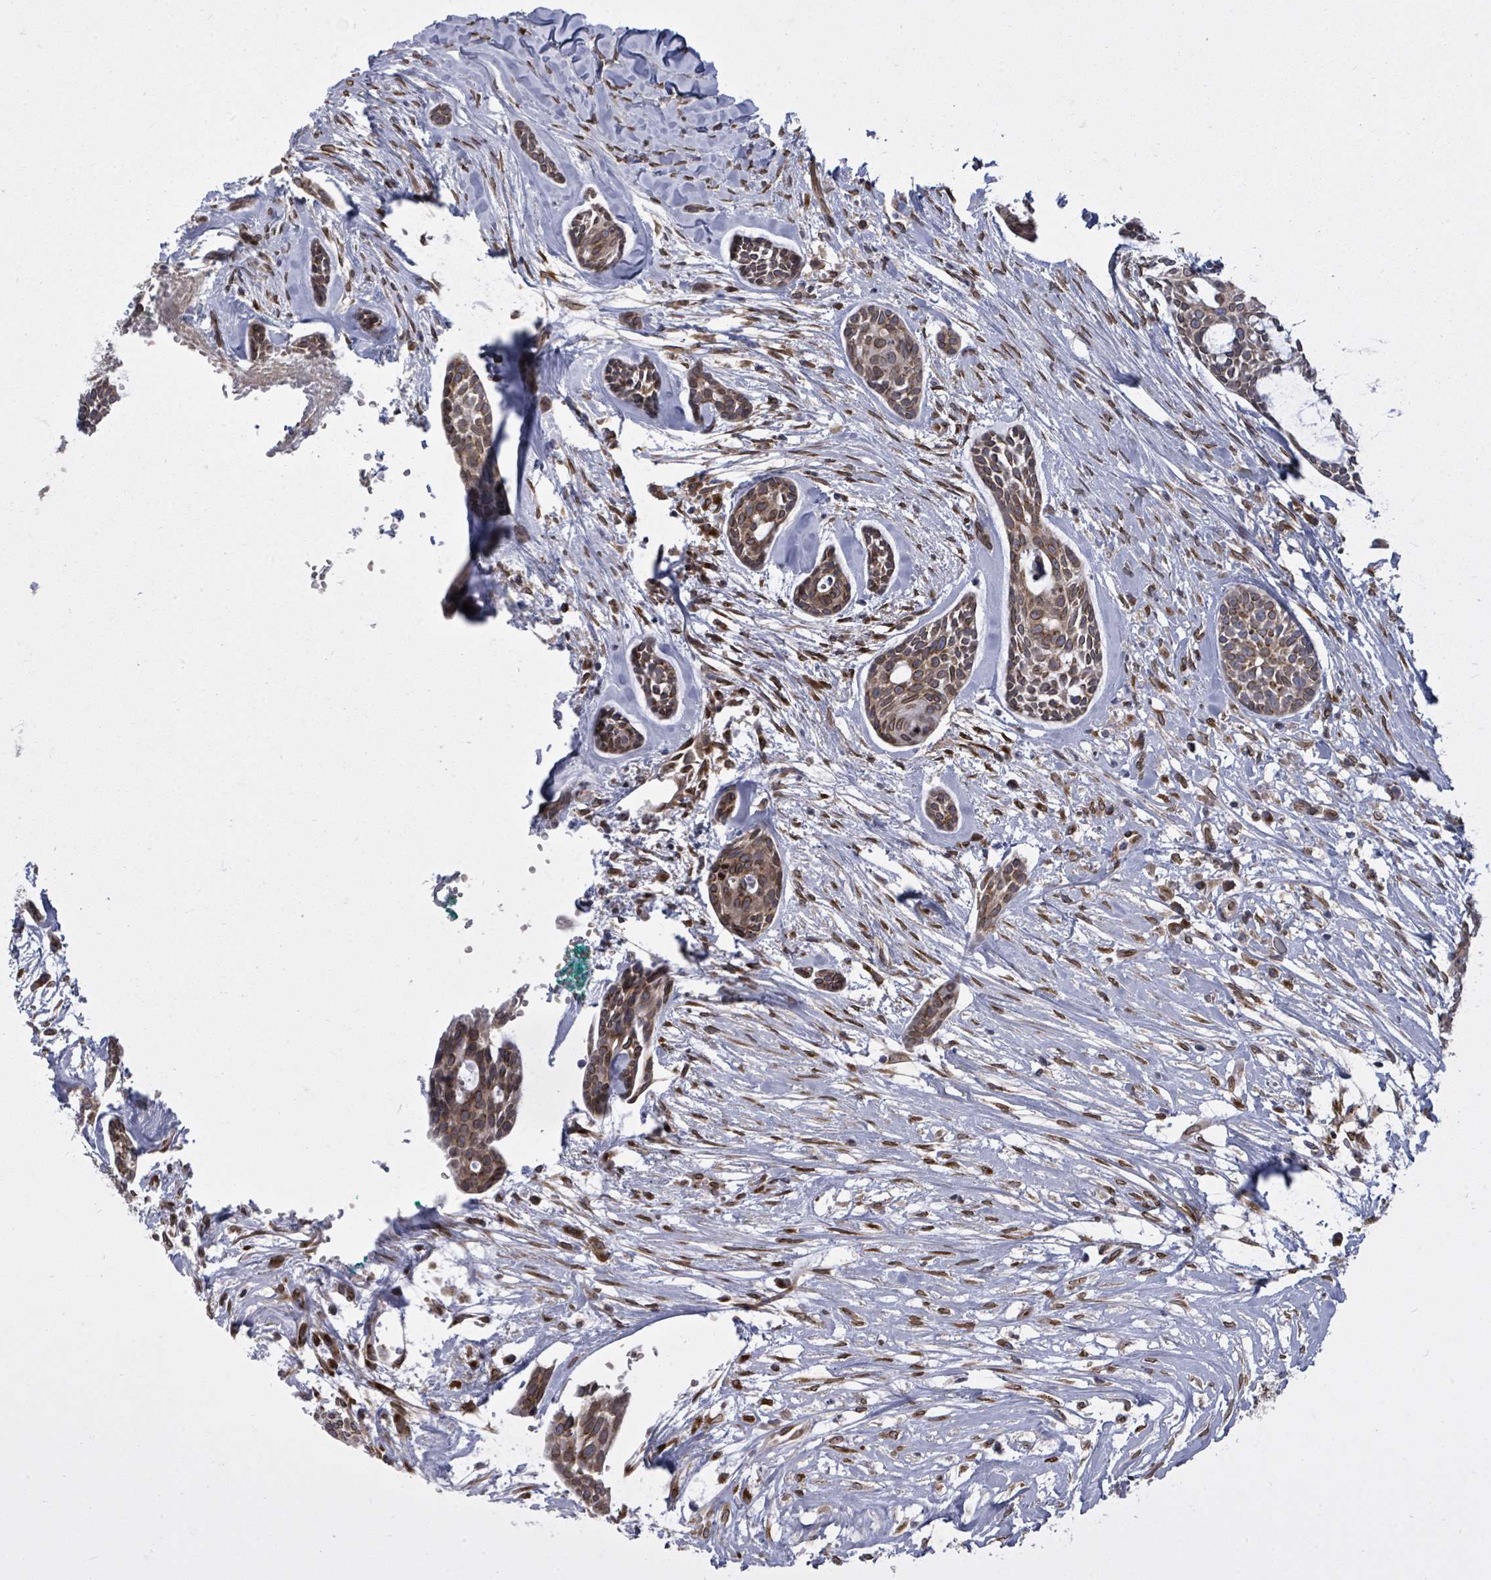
{"staining": {"intensity": "moderate", "quantity": ">75%", "location": "cytoplasmic/membranous,nuclear"}, "tissue": "head and neck cancer", "cell_type": "Tumor cells", "image_type": "cancer", "snomed": [{"axis": "morphology", "description": "Adenocarcinoma, NOS"}, {"axis": "topography", "description": "Subcutis"}, {"axis": "topography", "description": "Head-Neck"}], "caption": "An image of human head and neck adenocarcinoma stained for a protein displays moderate cytoplasmic/membranous and nuclear brown staining in tumor cells.", "gene": "ARFGAP1", "patient": {"sex": "female", "age": 73}}